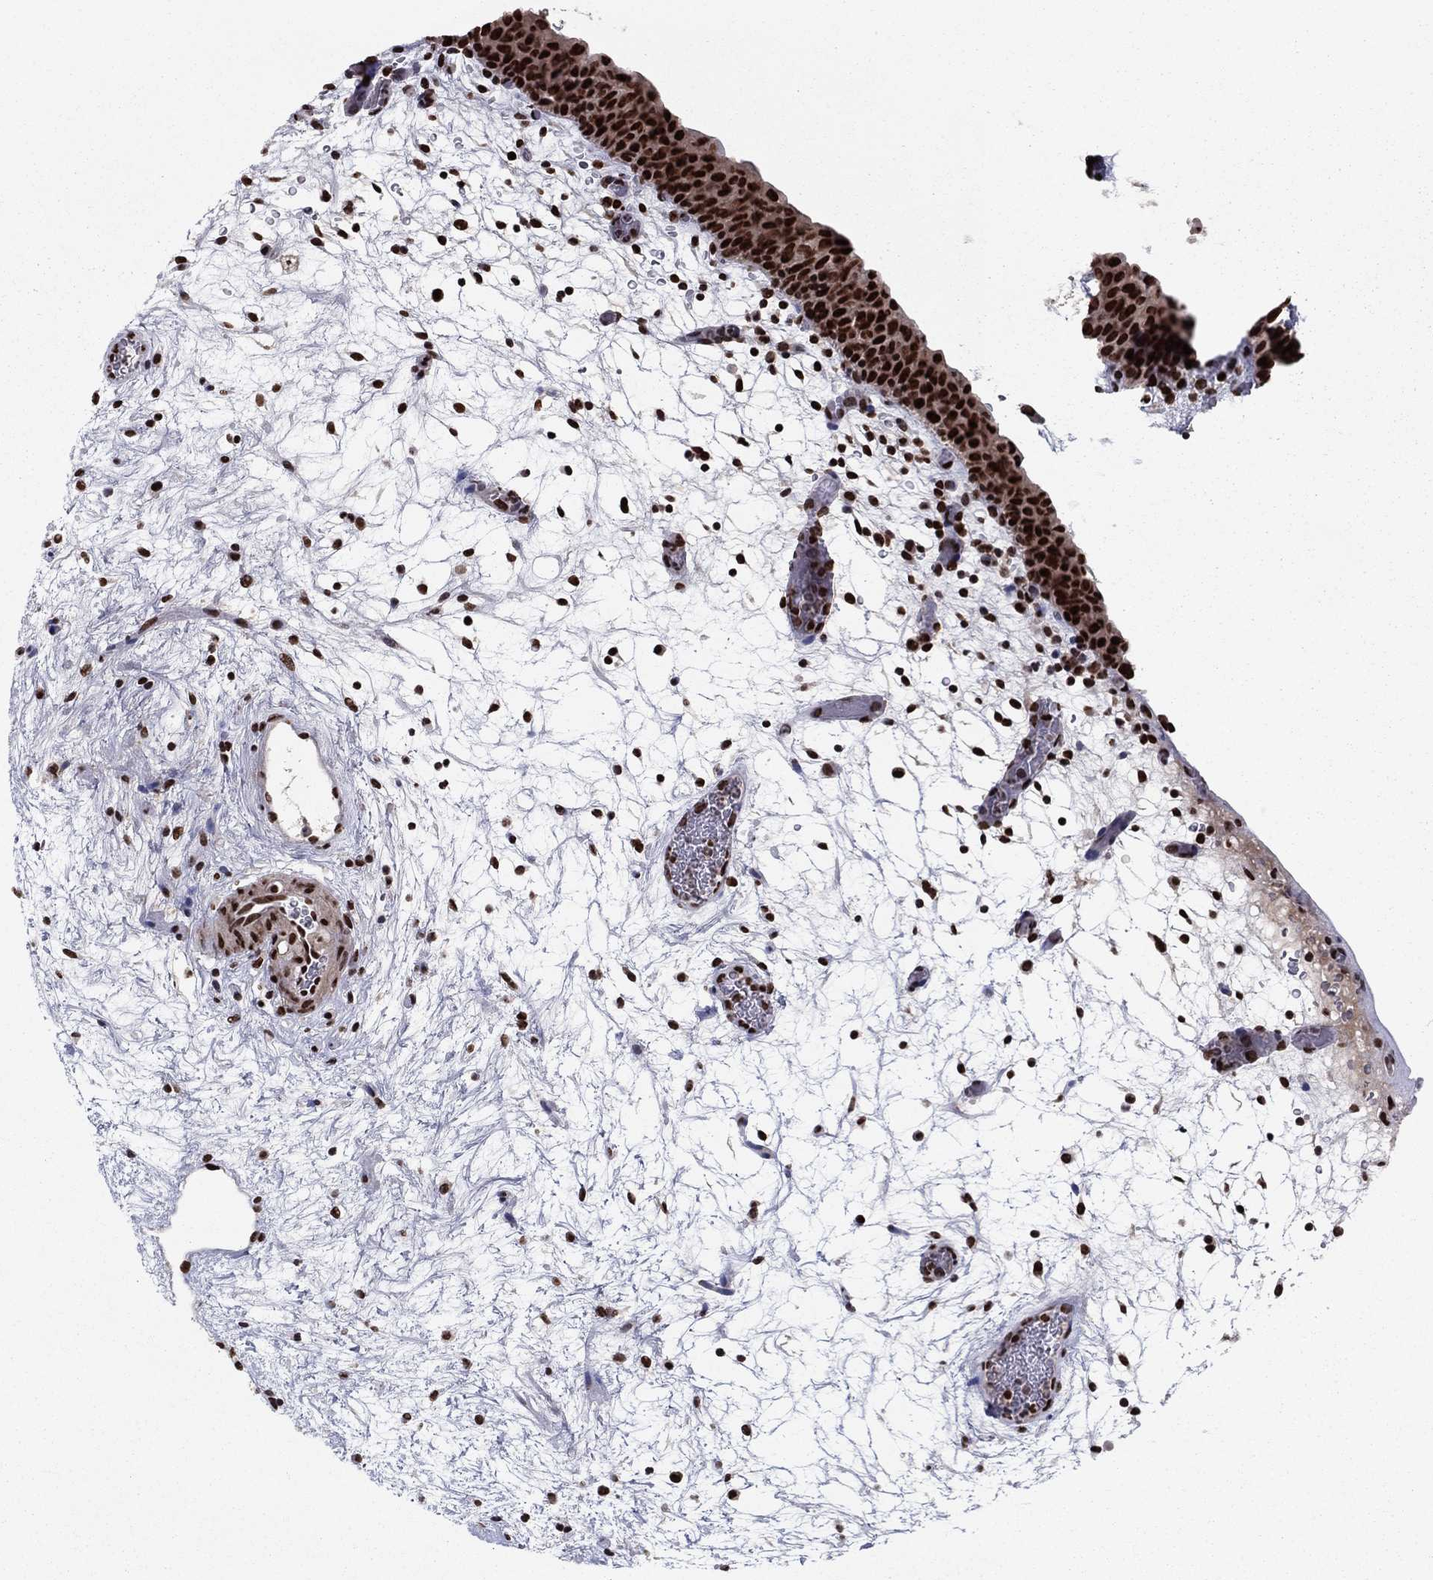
{"staining": {"intensity": "strong", "quantity": ">75%", "location": "nuclear"}, "tissue": "urinary bladder", "cell_type": "Urothelial cells", "image_type": "normal", "snomed": [{"axis": "morphology", "description": "Normal tissue, NOS"}, {"axis": "topography", "description": "Urinary bladder"}], "caption": "Benign urinary bladder displays strong nuclear positivity in about >75% of urothelial cells, visualized by immunohistochemistry.", "gene": "USP54", "patient": {"sex": "male", "age": 37}}